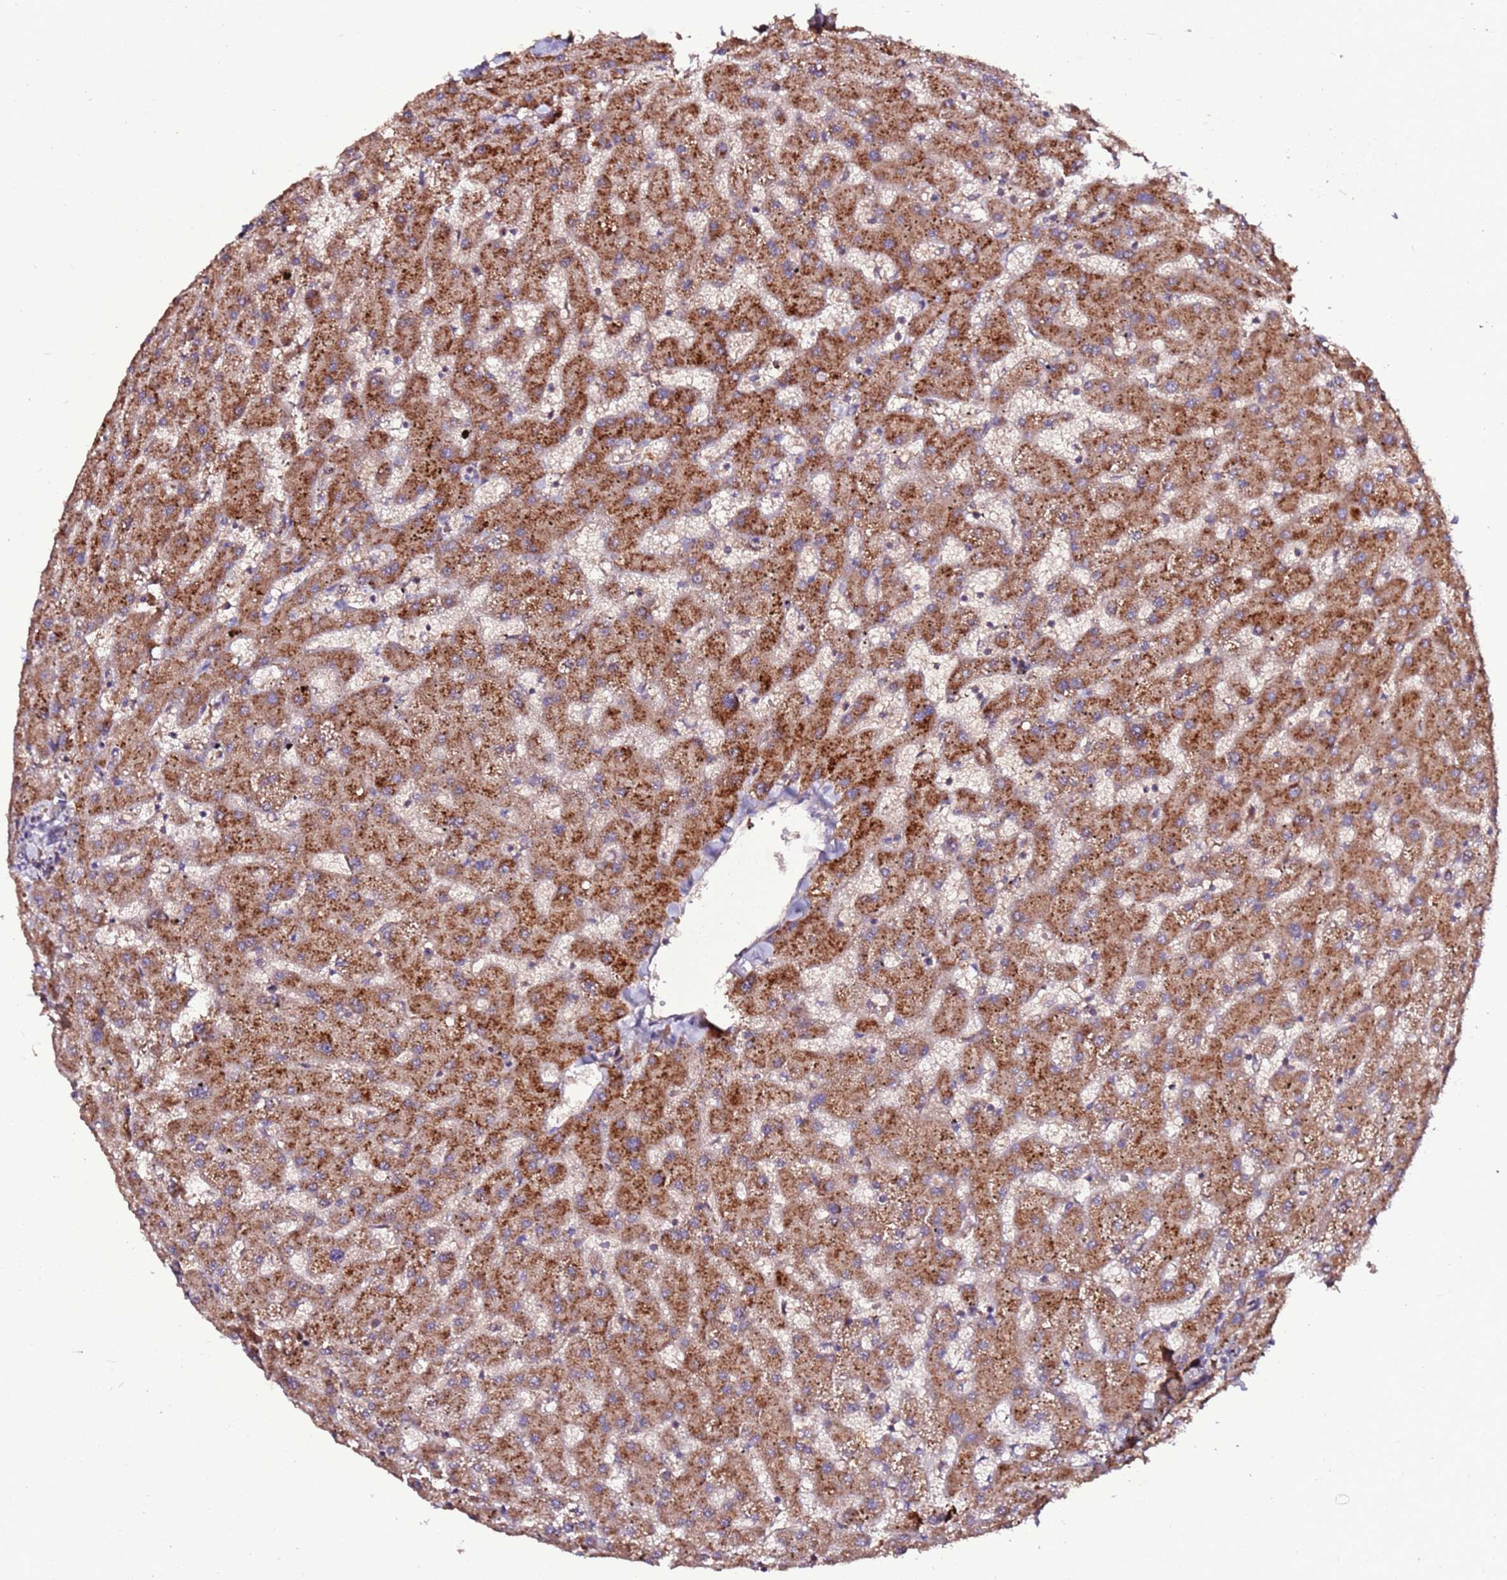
{"staining": {"intensity": "weak", "quantity": "25%-75%", "location": "cytoplasmic/membranous"}, "tissue": "liver", "cell_type": "Cholangiocytes", "image_type": "normal", "snomed": [{"axis": "morphology", "description": "Normal tissue, NOS"}, {"axis": "topography", "description": "Liver"}], "caption": "This photomicrograph shows benign liver stained with IHC to label a protein in brown. The cytoplasmic/membranous of cholangiocytes show weak positivity for the protein. Nuclei are counter-stained blue.", "gene": "RPS15A", "patient": {"sex": "female", "age": 63}}